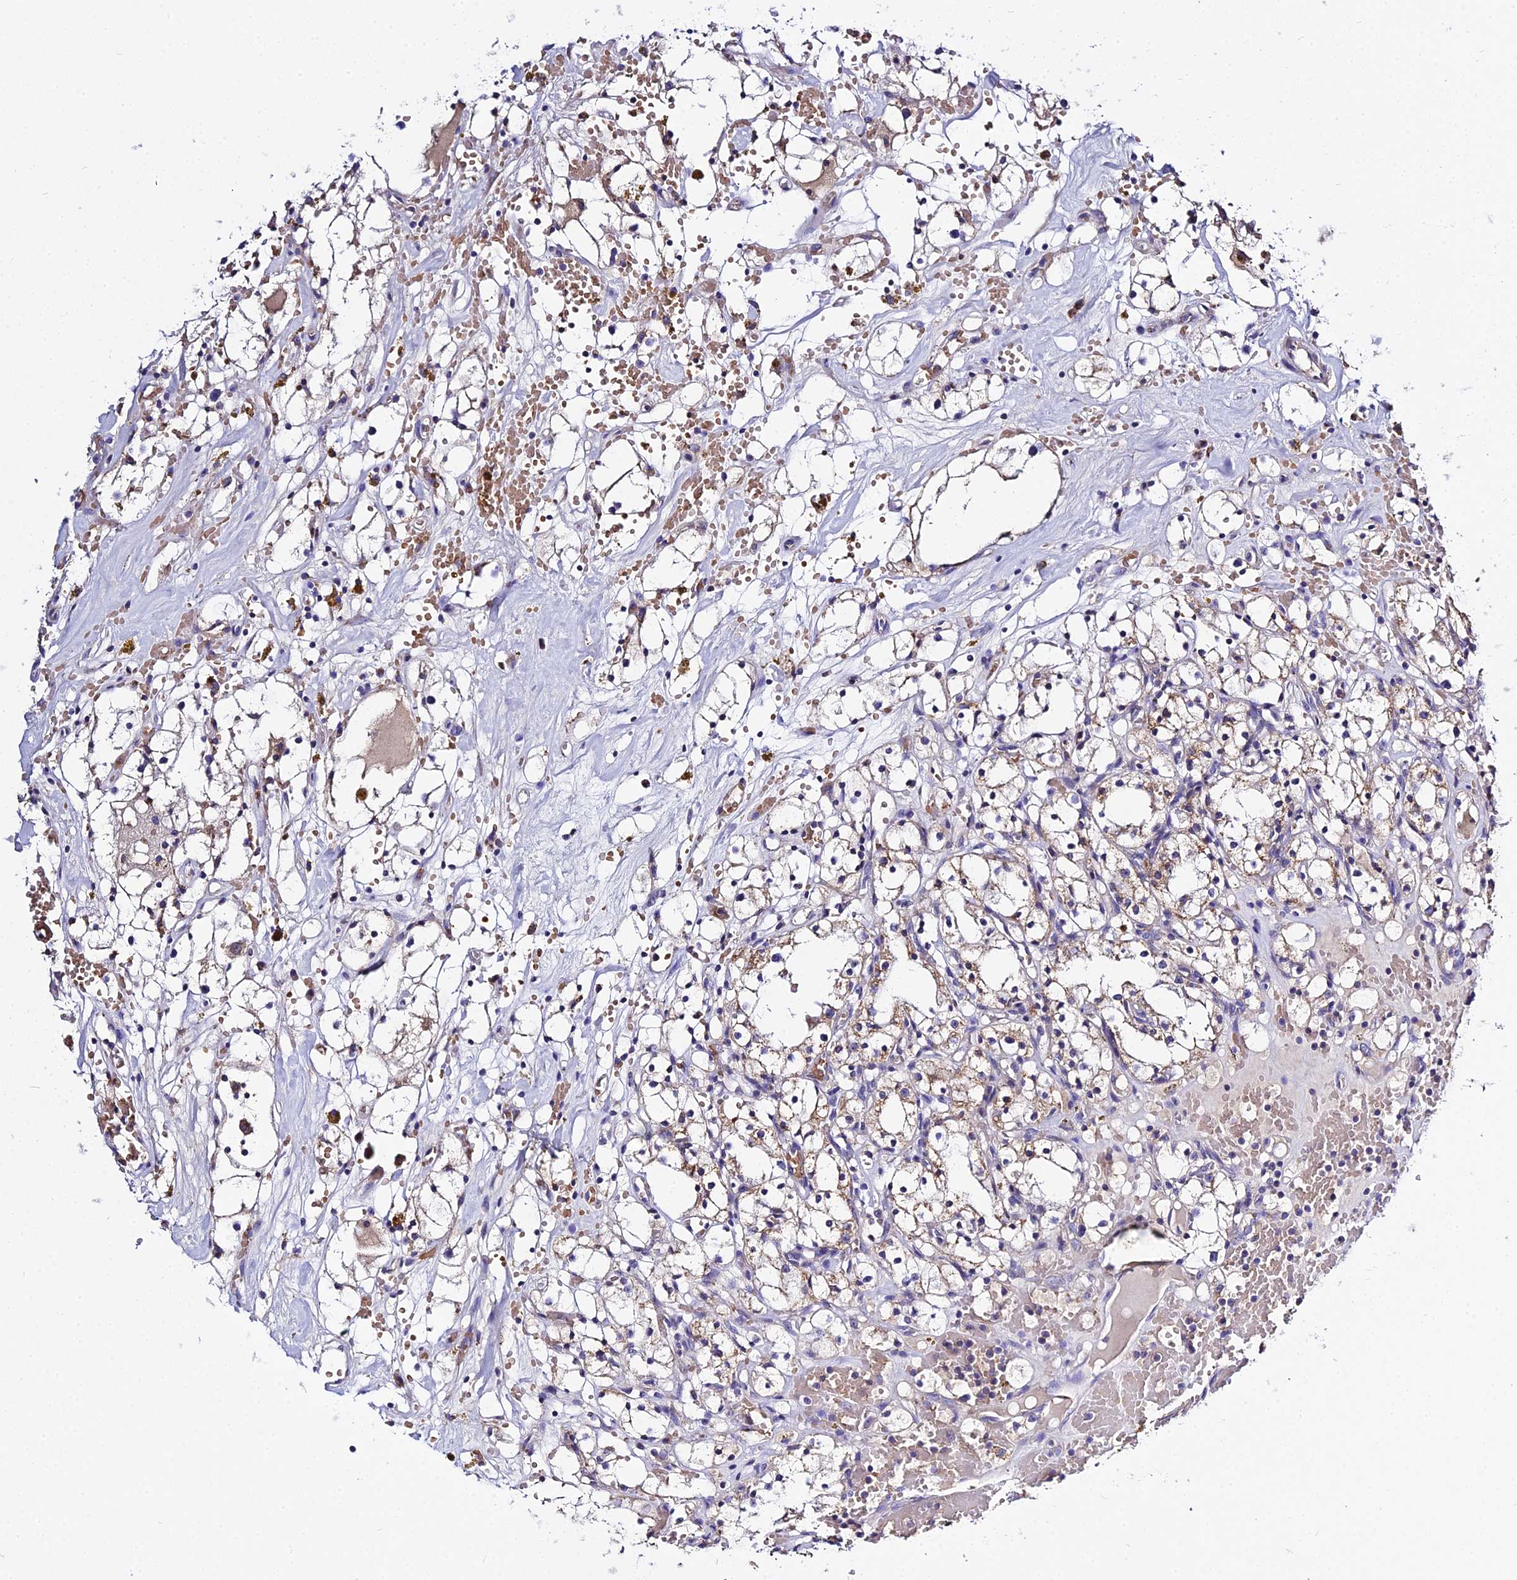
{"staining": {"intensity": "moderate", "quantity": "<25%", "location": "cytoplasmic/membranous"}, "tissue": "renal cancer", "cell_type": "Tumor cells", "image_type": "cancer", "snomed": [{"axis": "morphology", "description": "Adenocarcinoma, NOS"}, {"axis": "topography", "description": "Kidney"}], "caption": "Renal cancer was stained to show a protein in brown. There is low levels of moderate cytoplasmic/membranous staining in approximately <25% of tumor cells.", "gene": "TYW5", "patient": {"sex": "male", "age": 56}}